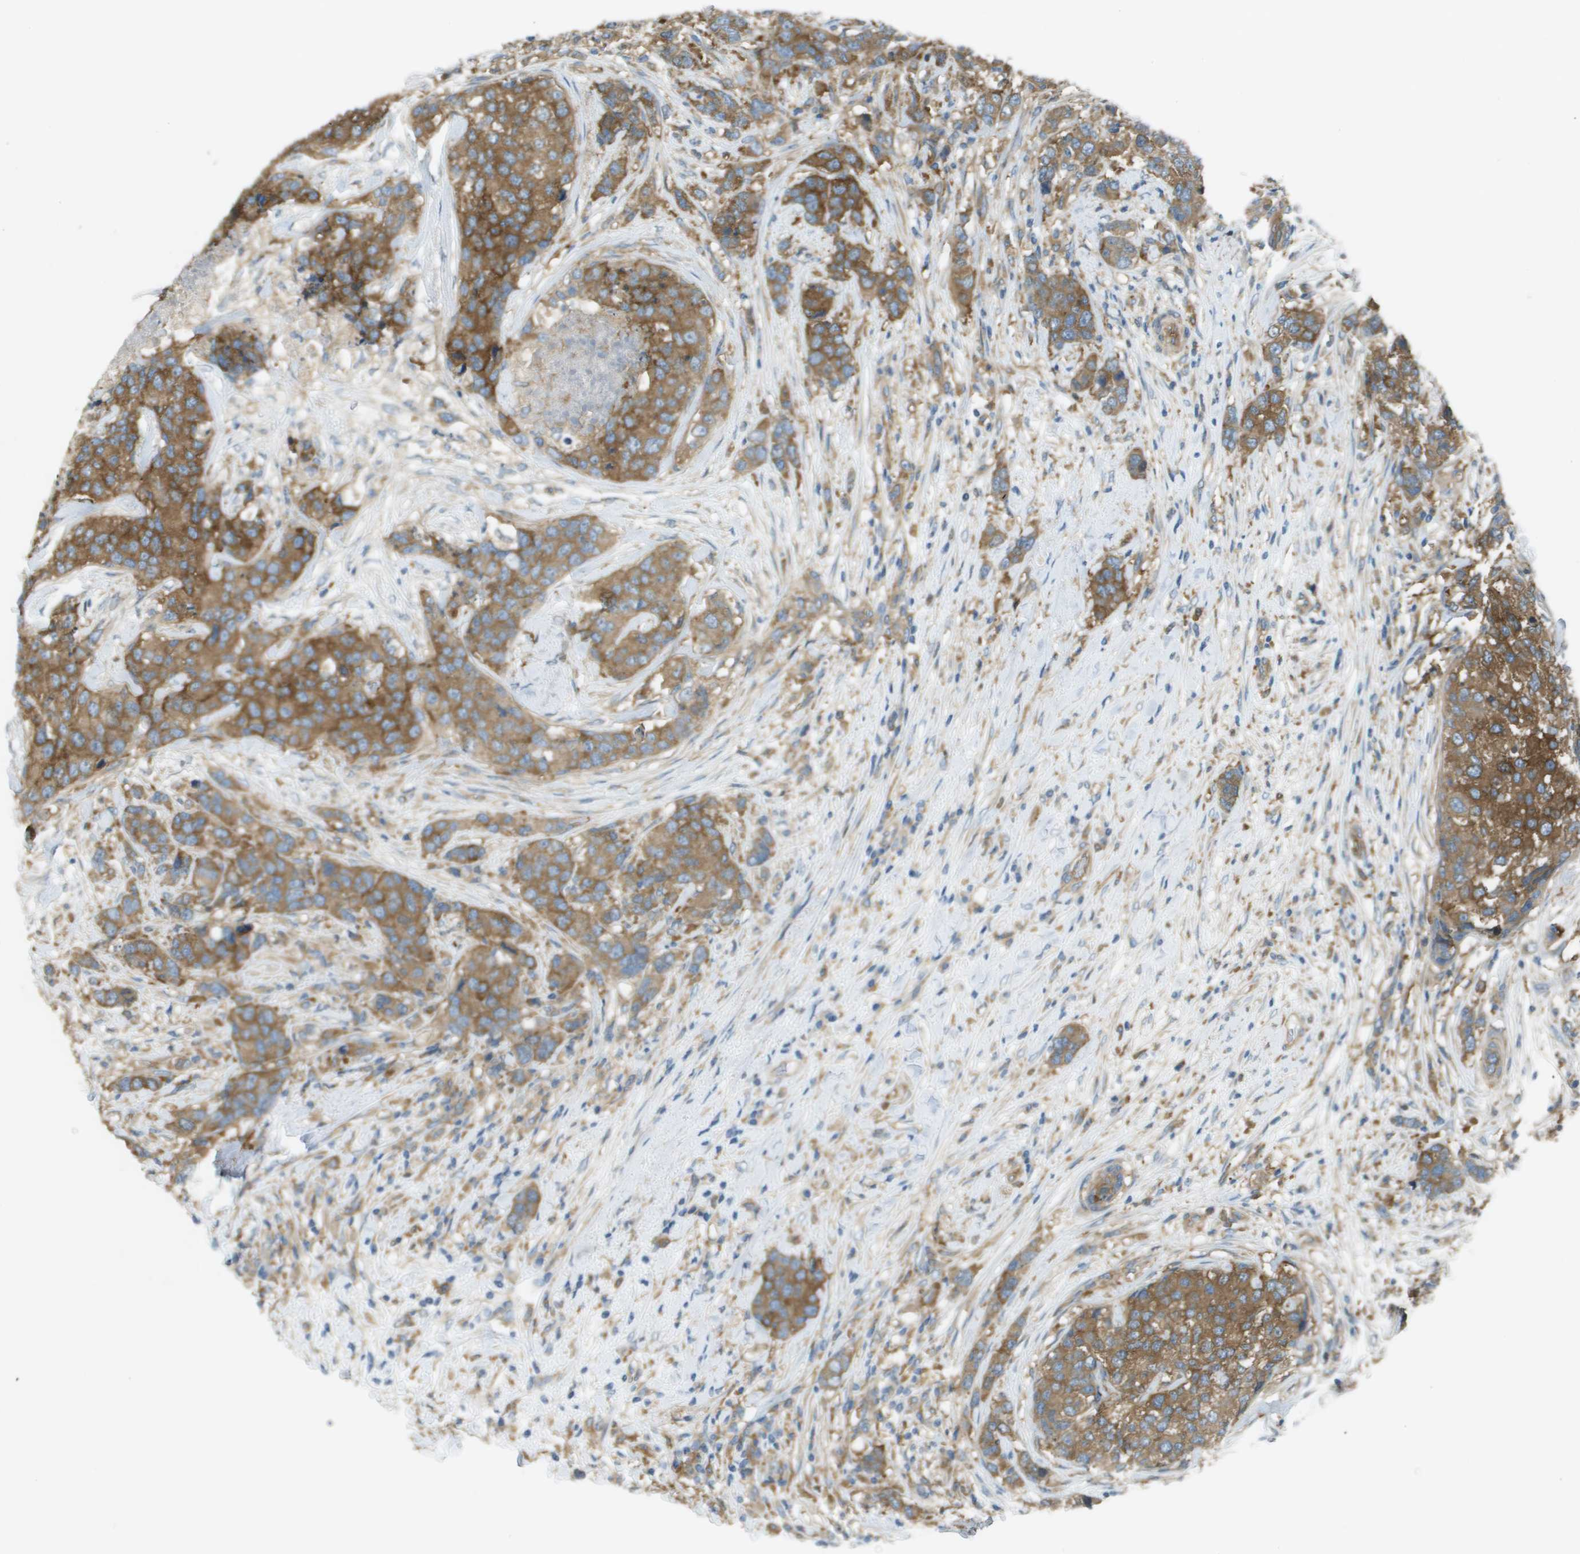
{"staining": {"intensity": "moderate", "quantity": ">75%", "location": "cytoplasmic/membranous"}, "tissue": "breast cancer", "cell_type": "Tumor cells", "image_type": "cancer", "snomed": [{"axis": "morphology", "description": "Lobular carcinoma"}, {"axis": "topography", "description": "Breast"}], "caption": "Lobular carcinoma (breast) stained for a protein reveals moderate cytoplasmic/membranous positivity in tumor cells.", "gene": "CORO1B", "patient": {"sex": "female", "age": 59}}